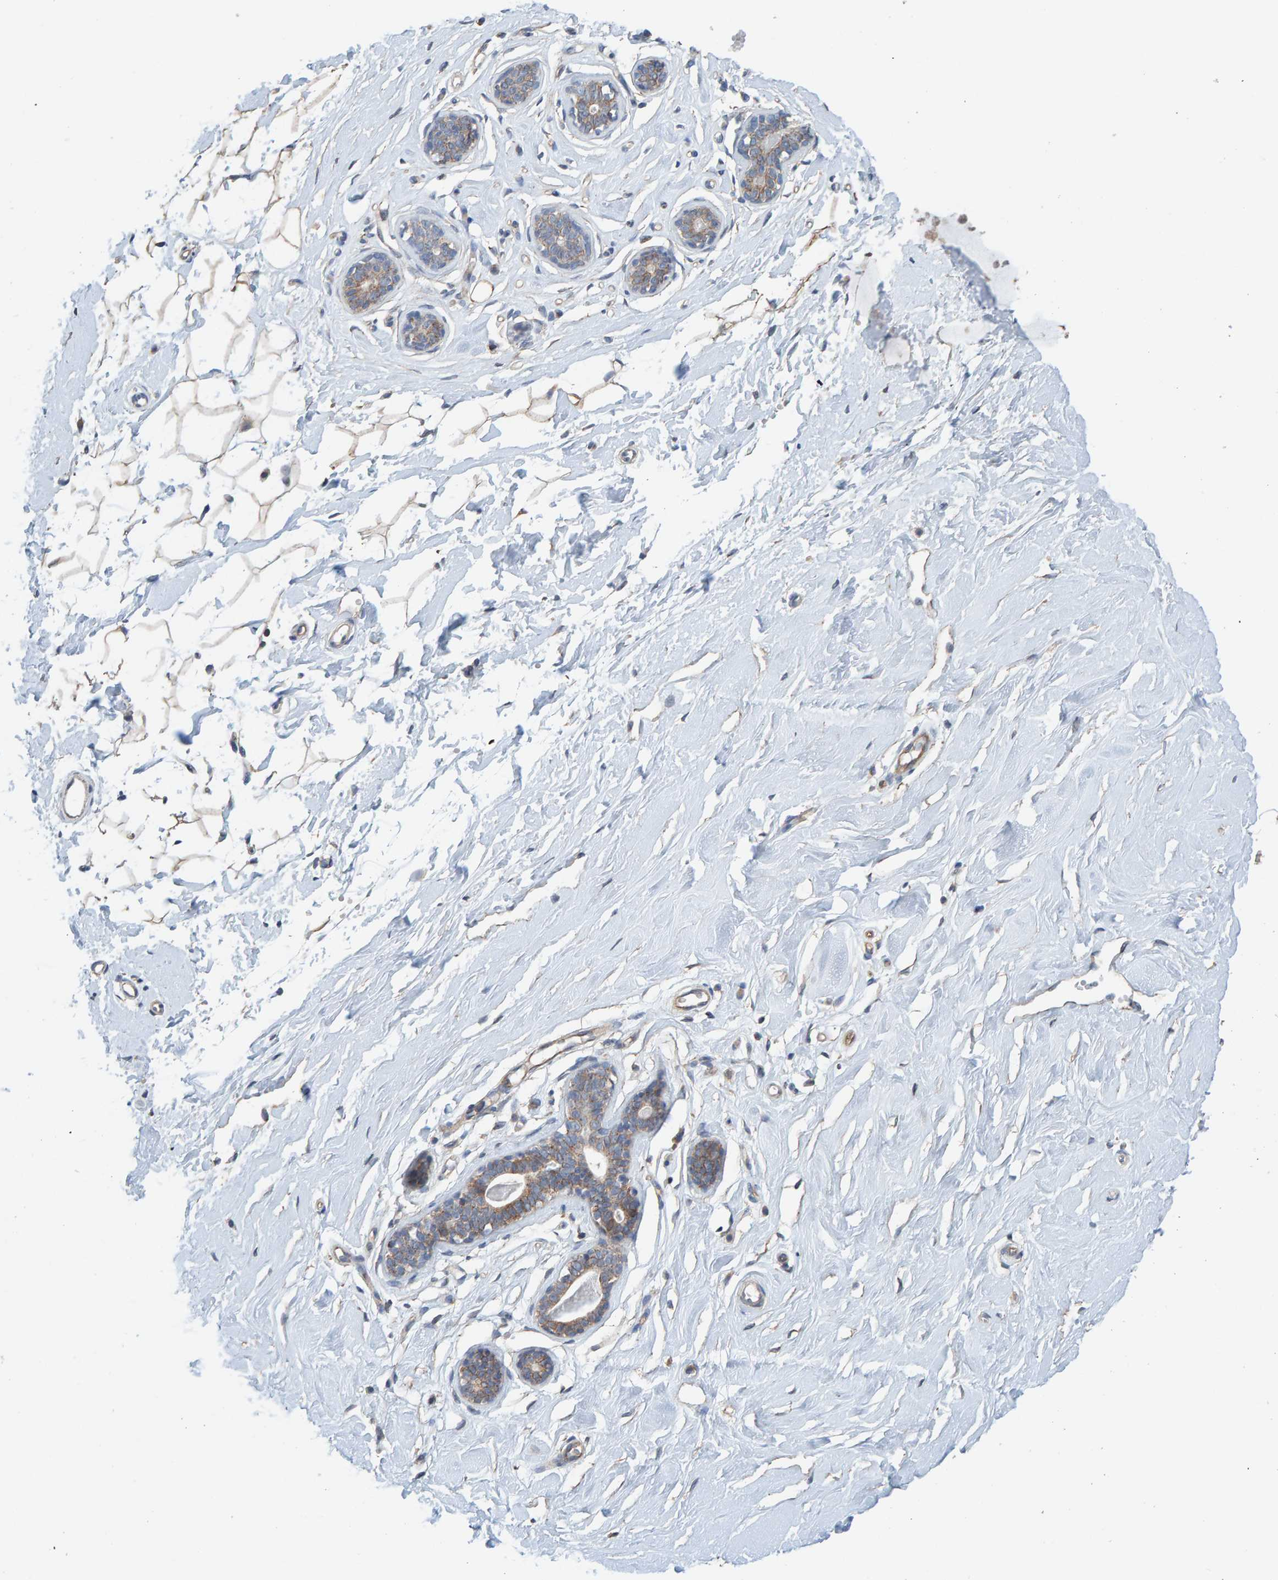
{"staining": {"intensity": "weak", "quantity": "<25%", "location": "cytoplasmic/membranous"}, "tissue": "breast", "cell_type": "Adipocytes", "image_type": "normal", "snomed": [{"axis": "morphology", "description": "Normal tissue, NOS"}, {"axis": "topography", "description": "Breast"}], "caption": "Adipocytes show no significant staining in benign breast.", "gene": "RGP1", "patient": {"sex": "female", "age": 23}}